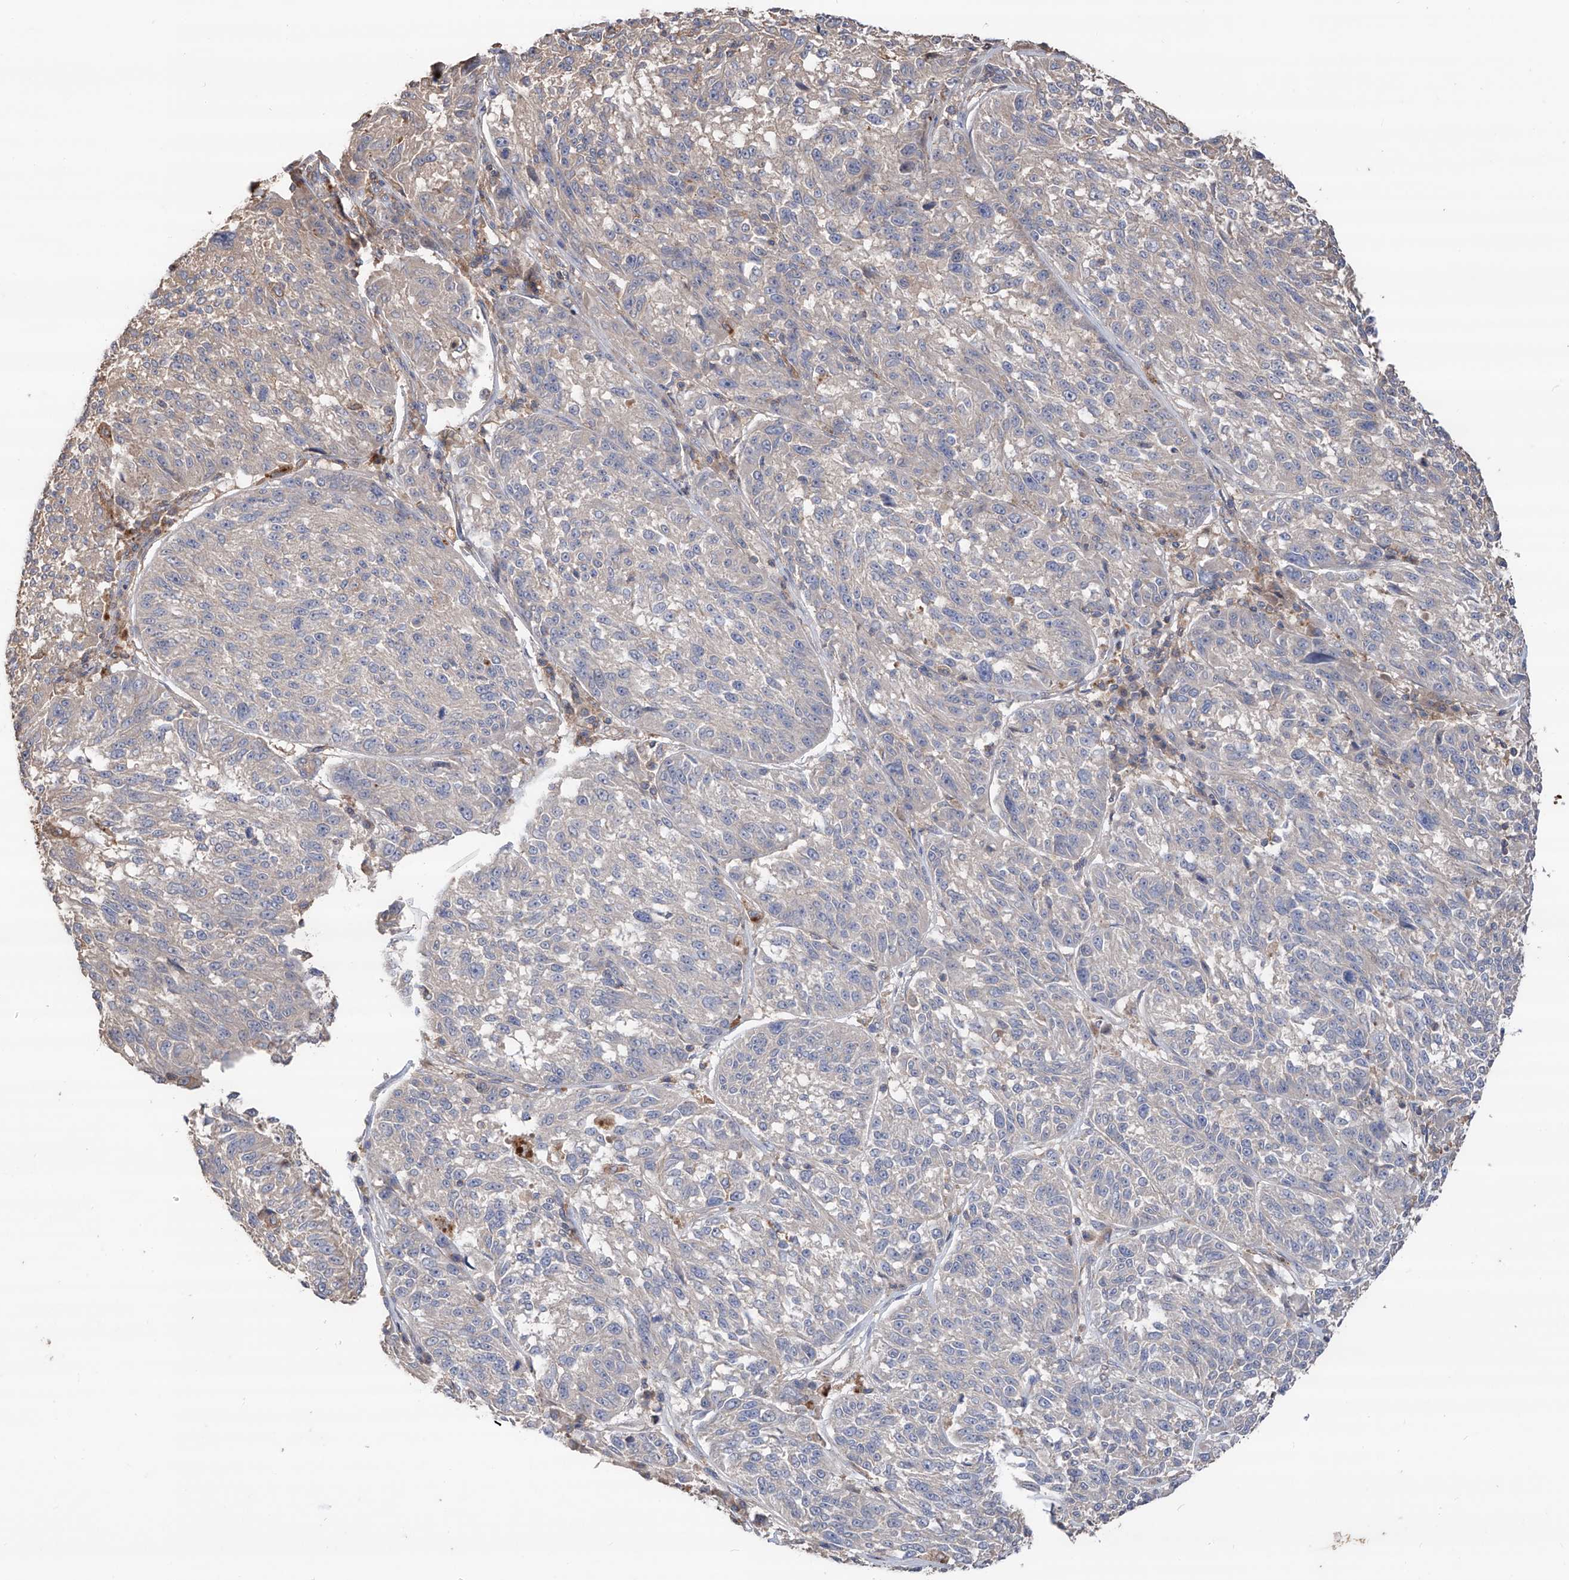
{"staining": {"intensity": "negative", "quantity": "none", "location": "none"}, "tissue": "melanoma", "cell_type": "Tumor cells", "image_type": "cancer", "snomed": [{"axis": "morphology", "description": "Malignant melanoma, NOS"}, {"axis": "topography", "description": "Skin"}], "caption": "Tumor cells show no significant protein positivity in melanoma. (IHC, brightfield microscopy, high magnification).", "gene": "EDN1", "patient": {"sex": "male", "age": 53}}